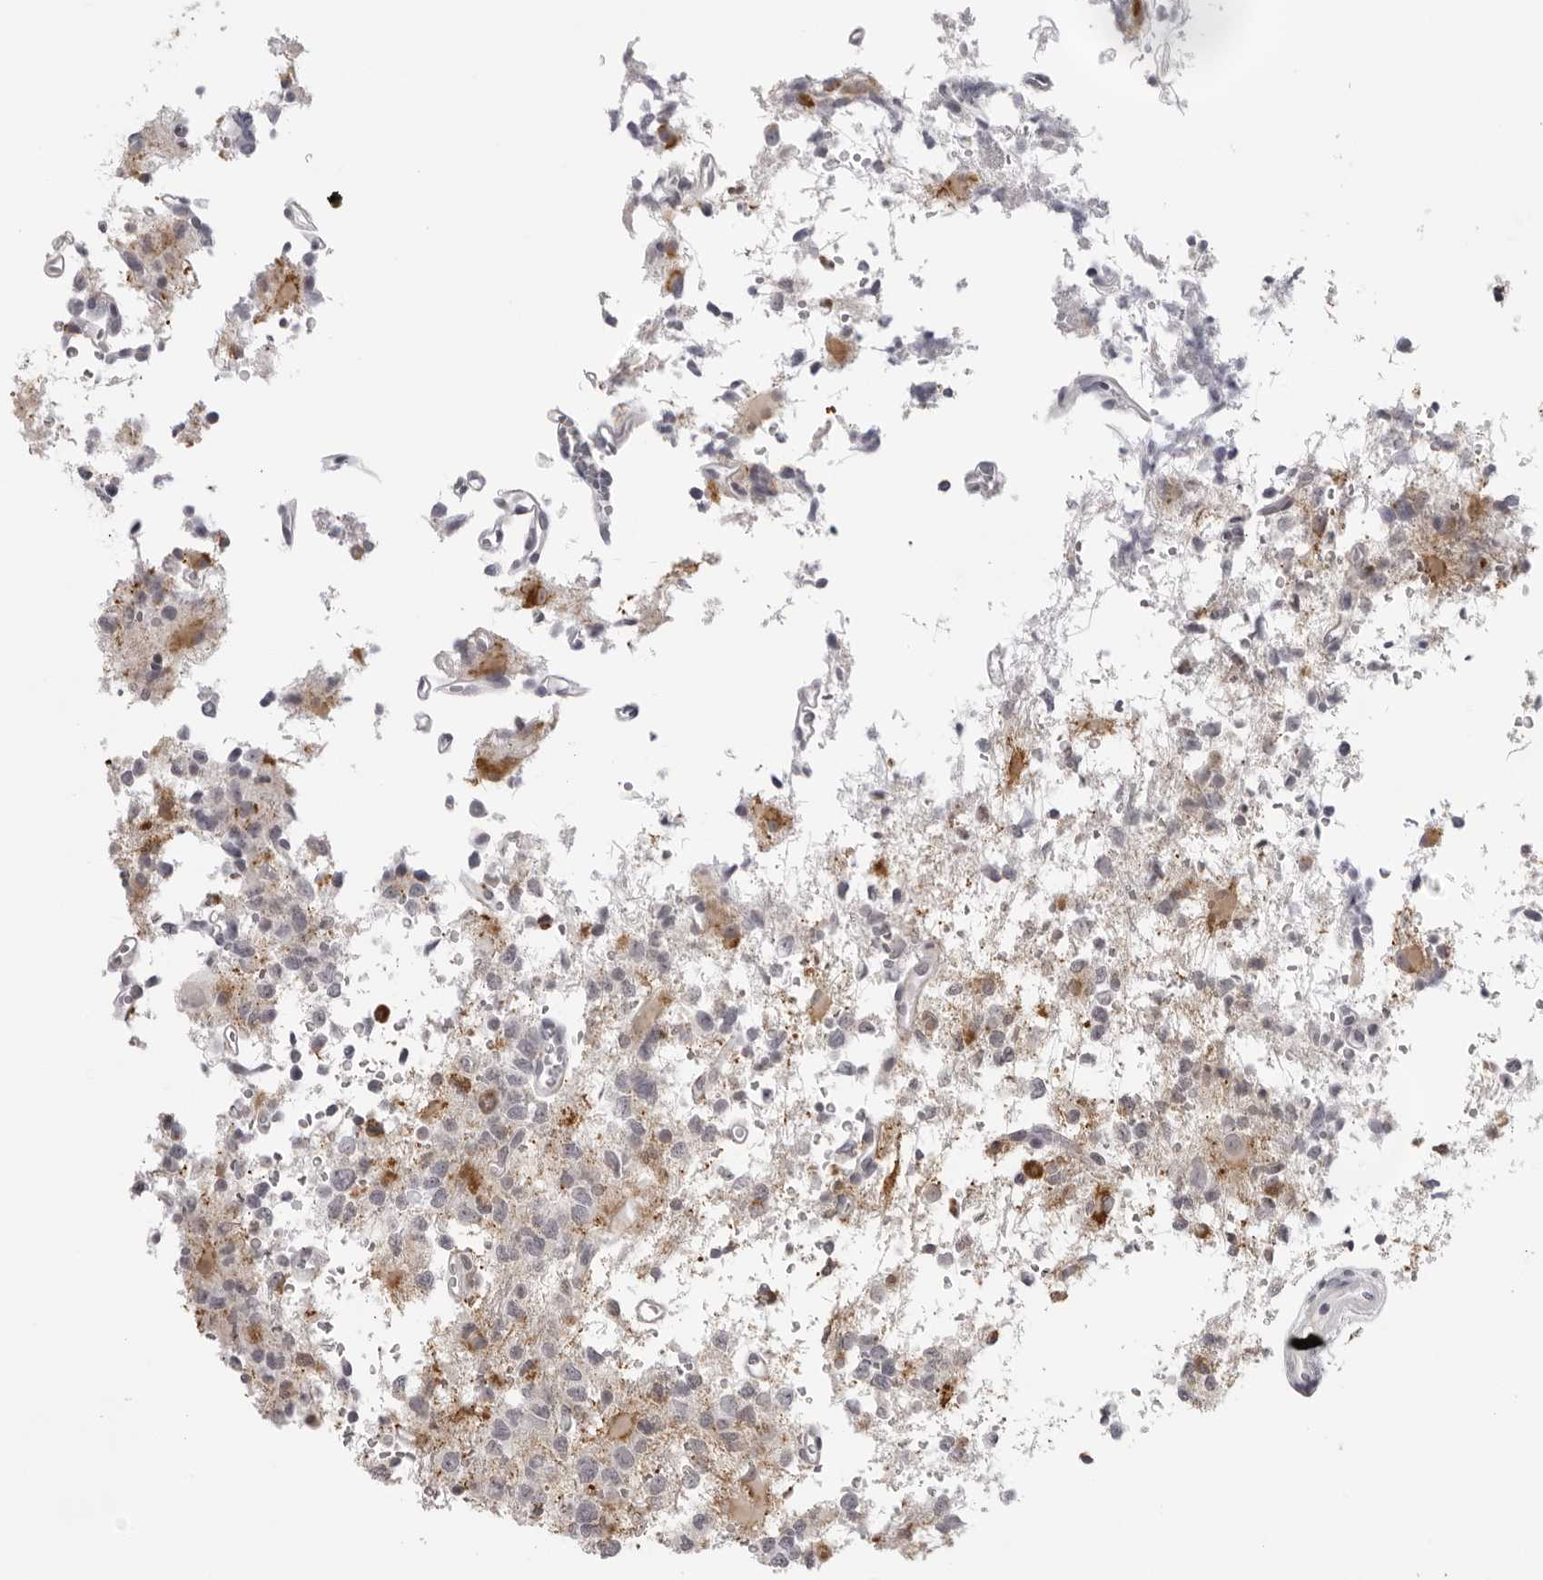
{"staining": {"intensity": "negative", "quantity": "none", "location": "none"}, "tissue": "glioma", "cell_type": "Tumor cells", "image_type": "cancer", "snomed": [{"axis": "morphology", "description": "Glioma, malignant, High grade"}, {"axis": "topography", "description": "Brain"}], "caption": "Immunohistochemistry histopathology image of glioma stained for a protein (brown), which shows no staining in tumor cells.", "gene": "ACP6", "patient": {"sex": "female", "age": 62}}